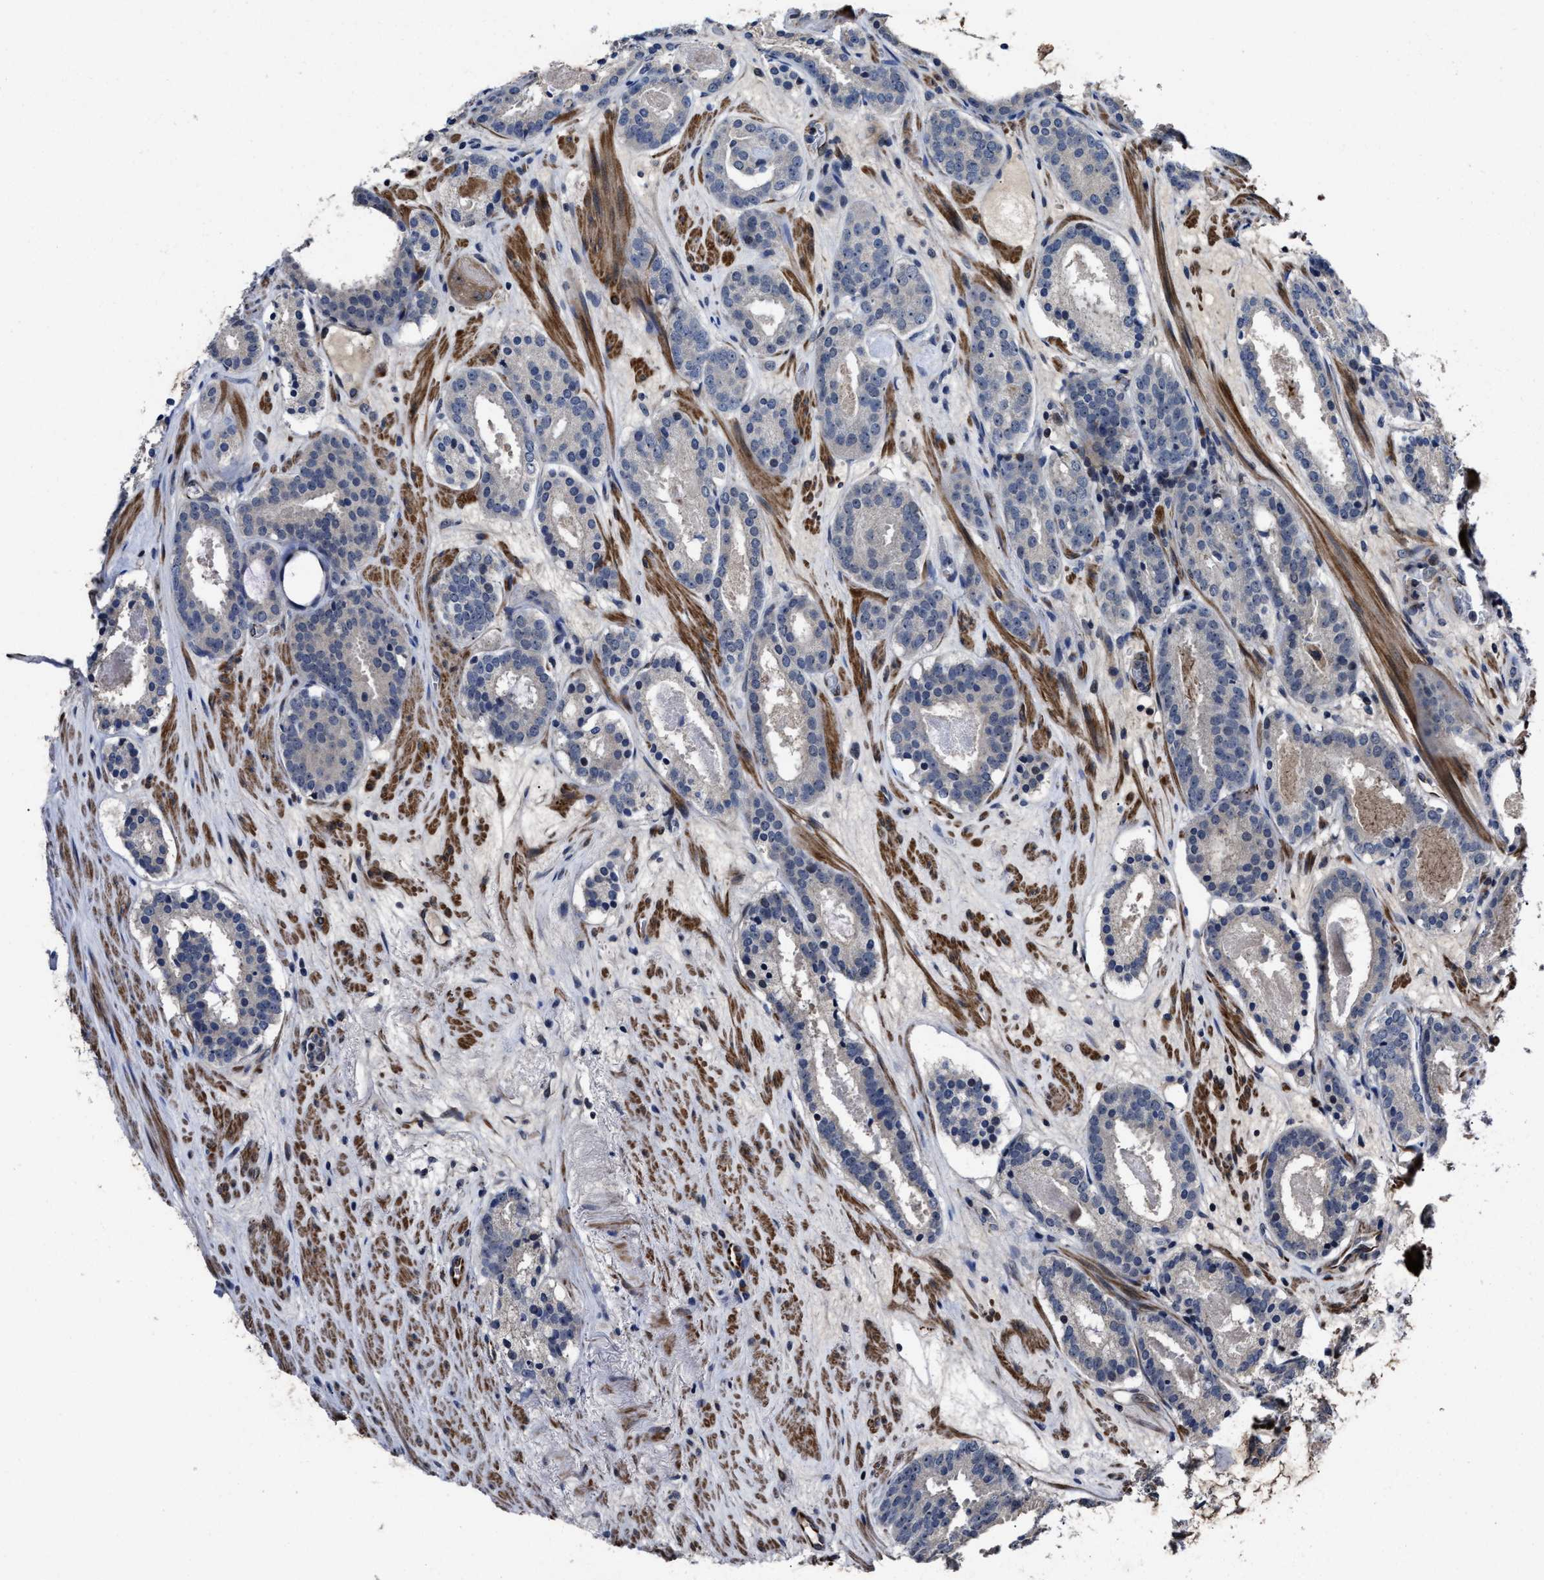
{"staining": {"intensity": "negative", "quantity": "none", "location": "none"}, "tissue": "prostate cancer", "cell_type": "Tumor cells", "image_type": "cancer", "snomed": [{"axis": "morphology", "description": "Adenocarcinoma, Low grade"}, {"axis": "topography", "description": "Prostate"}], "caption": "IHC of human low-grade adenocarcinoma (prostate) shows no positivity in tumor cells.", "gene": "RSBN1L", "patient": {"sex": "male", "age": 69}}